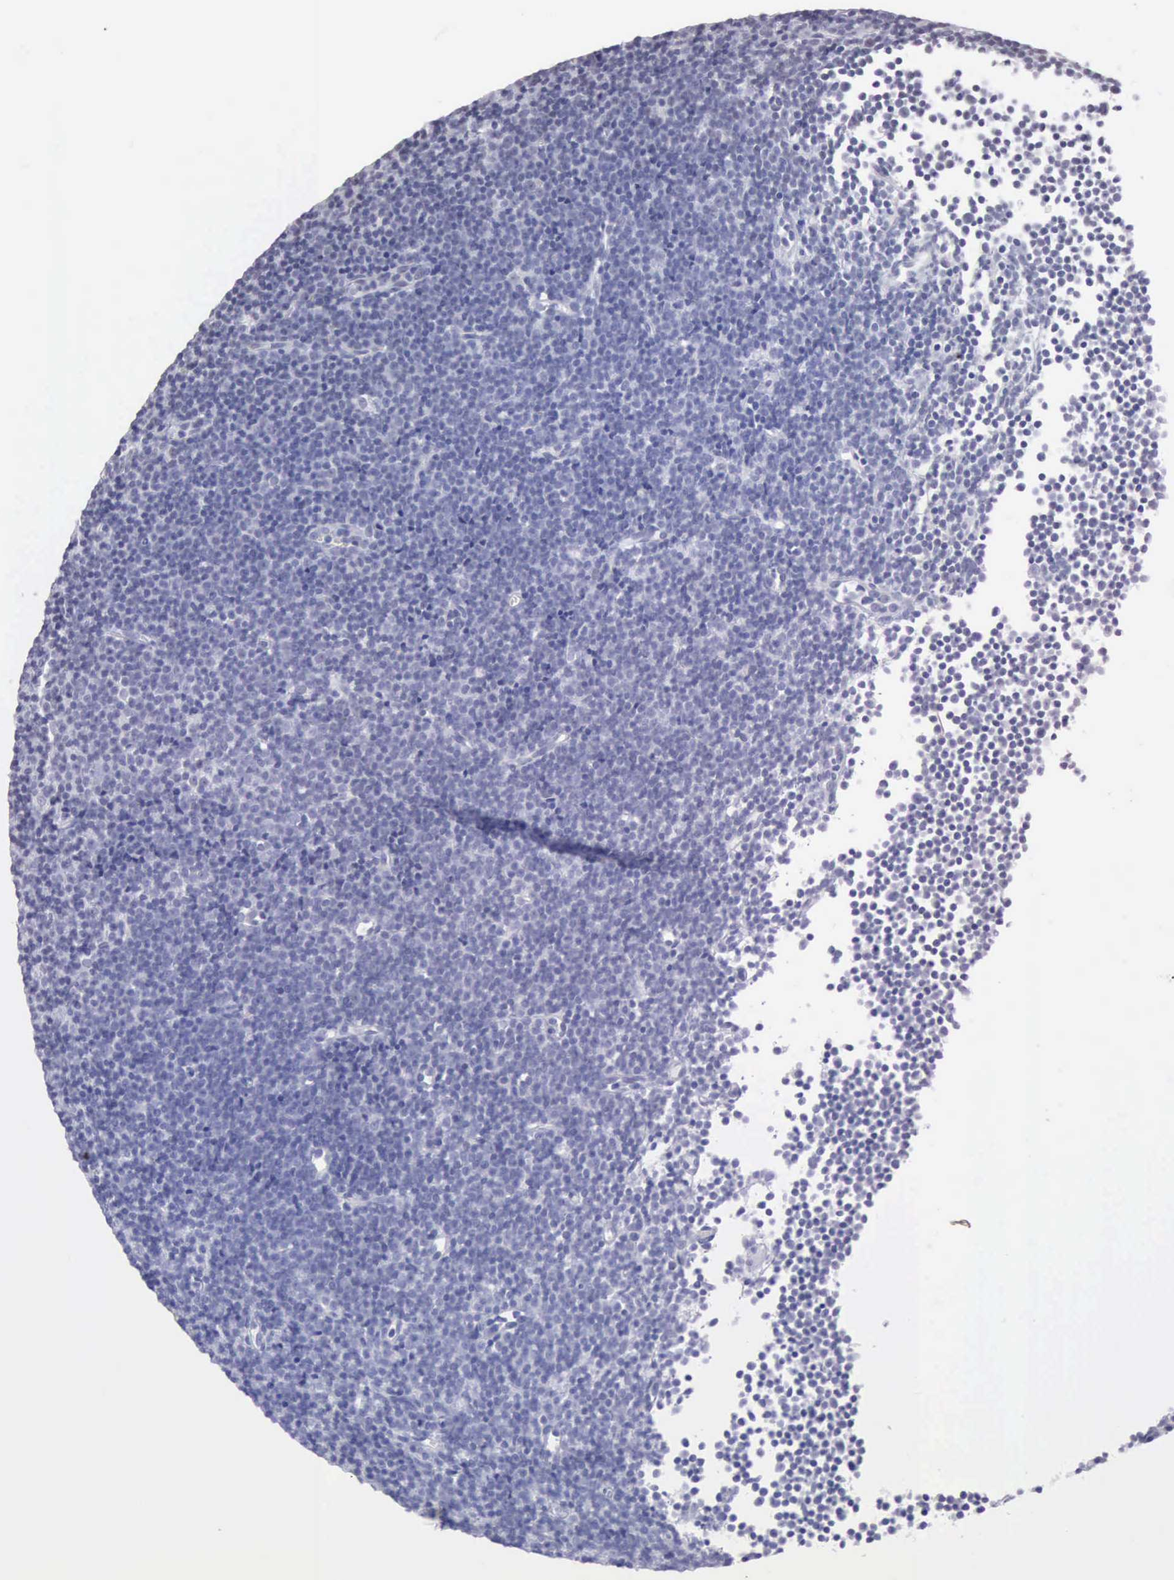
{"staining": {"intensity": "negative", "quantity": "none", "location": "none"}, "tissue": "lymphoma", "cell_type": "Tumor cells", "image_type": "cancer", "snomed": [{"axis": "morphology", "description": "Malignant lymphoma, non-Hodgkin's type, Low grade"}, {"axis": "topography", "description": "Lymph node"}], "caption": "Immunohistochemistry (IHC) photomicrograph of neoplastic tissue: low-grade malignant lymphoma, non-Hodgkin's type stained with DAB demonstrates no significant protein expression in tumor cells.", "gene": "TAF1", "patient": {"sex": "male", "age": 57}}